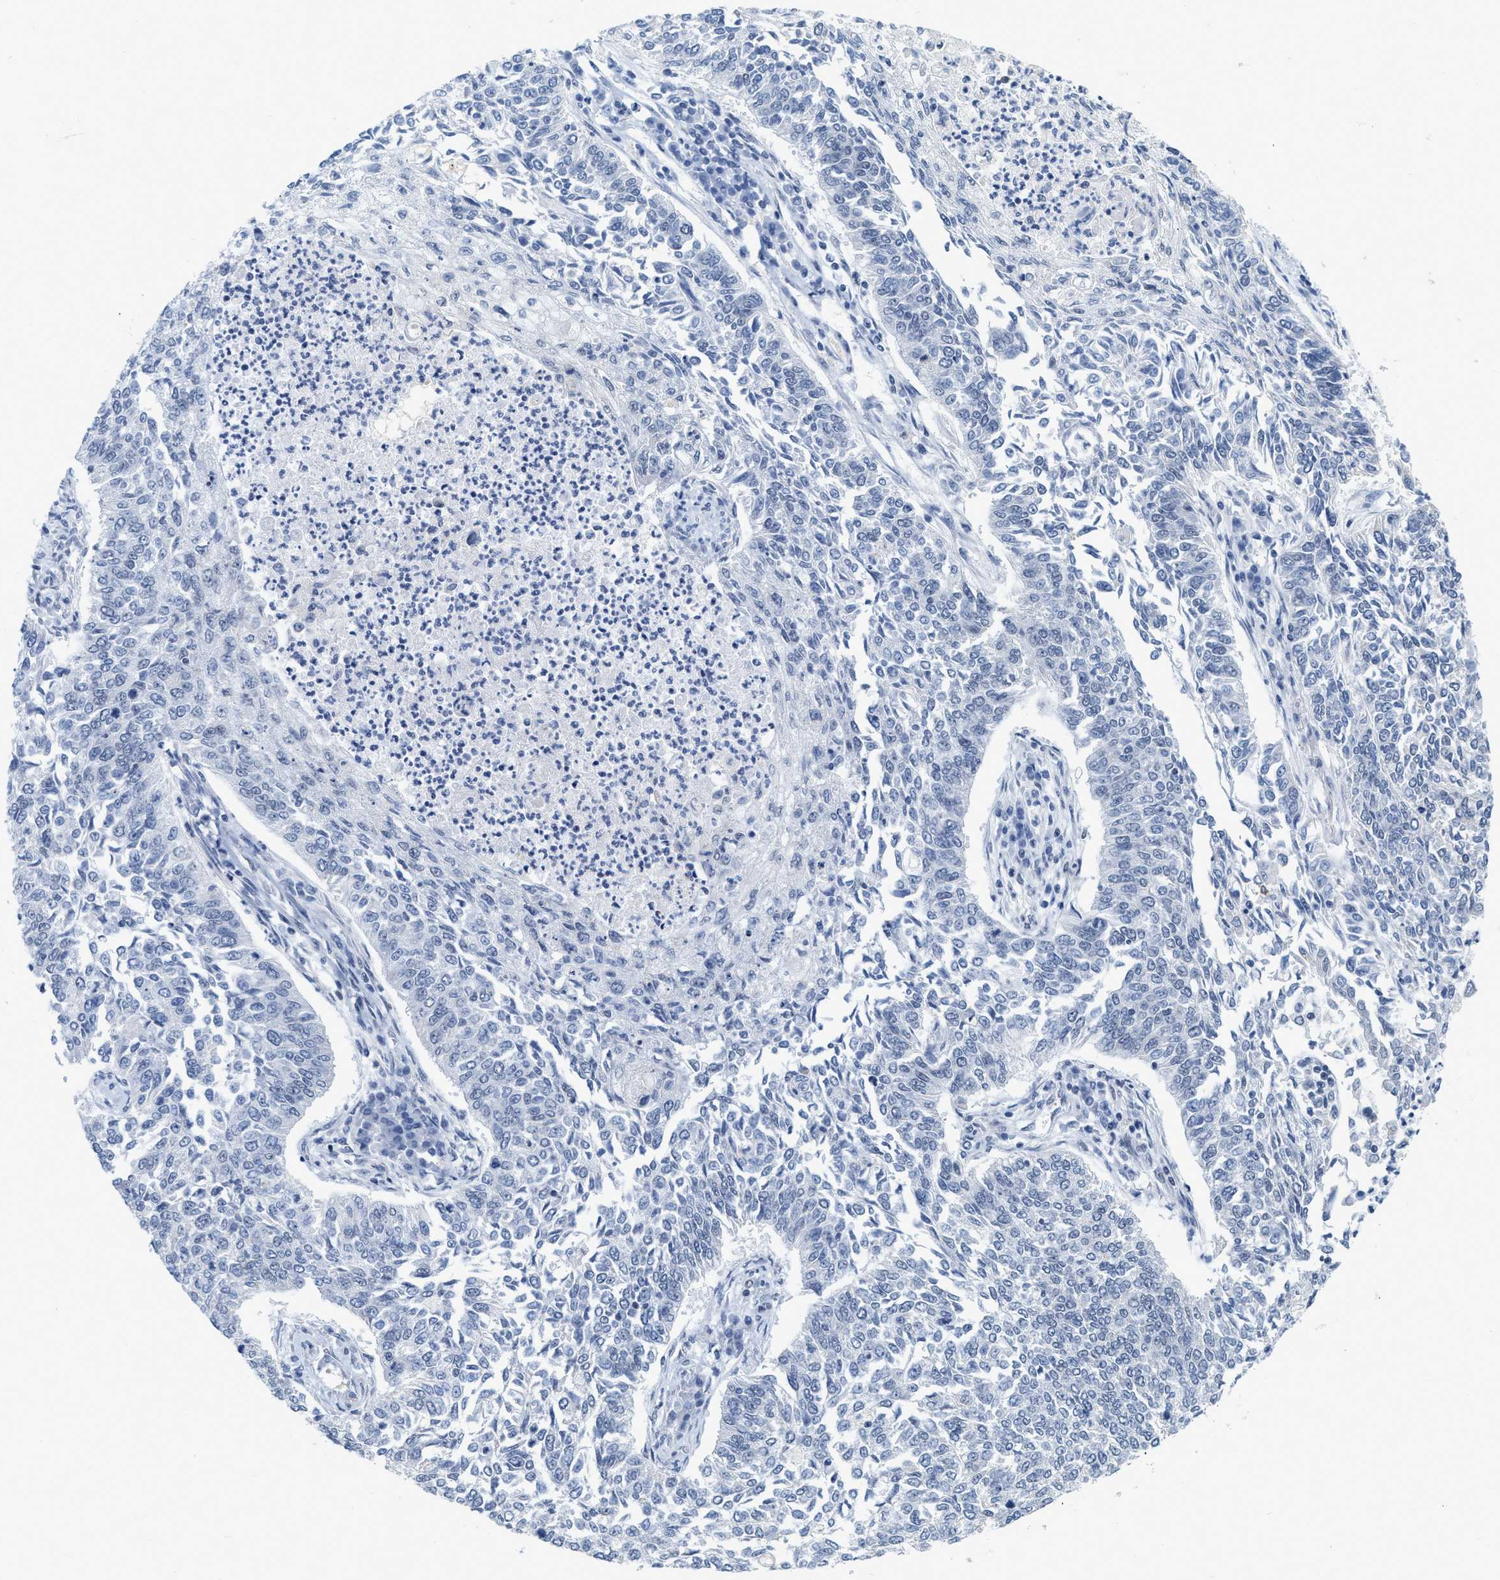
{"staining": {"intensity": "negative", "quantity": "none", "location": "none"}, "tissue": "lung cancer", "cell_type": "Tumor cells", "image_type": "cancer", "snomed": [{"axis": "morphology", "description": "Normal tissue, NOS"}, {"axis": "morphology", "description": "Squamous cell carcinoma, NOS"}, {"axis": "topography", "description": "Cartilage tissue"}, {"axis": "topography", "description": "Bronchus"}, {"axis": "topography", "description": "Lung"}], "caption": "Squamous cell carcinoma (lung) stained for a protein using IHC displays no expression tumor cells.", "gene": "XIRP1", "patient": {"sex": "female", "age": 49}}